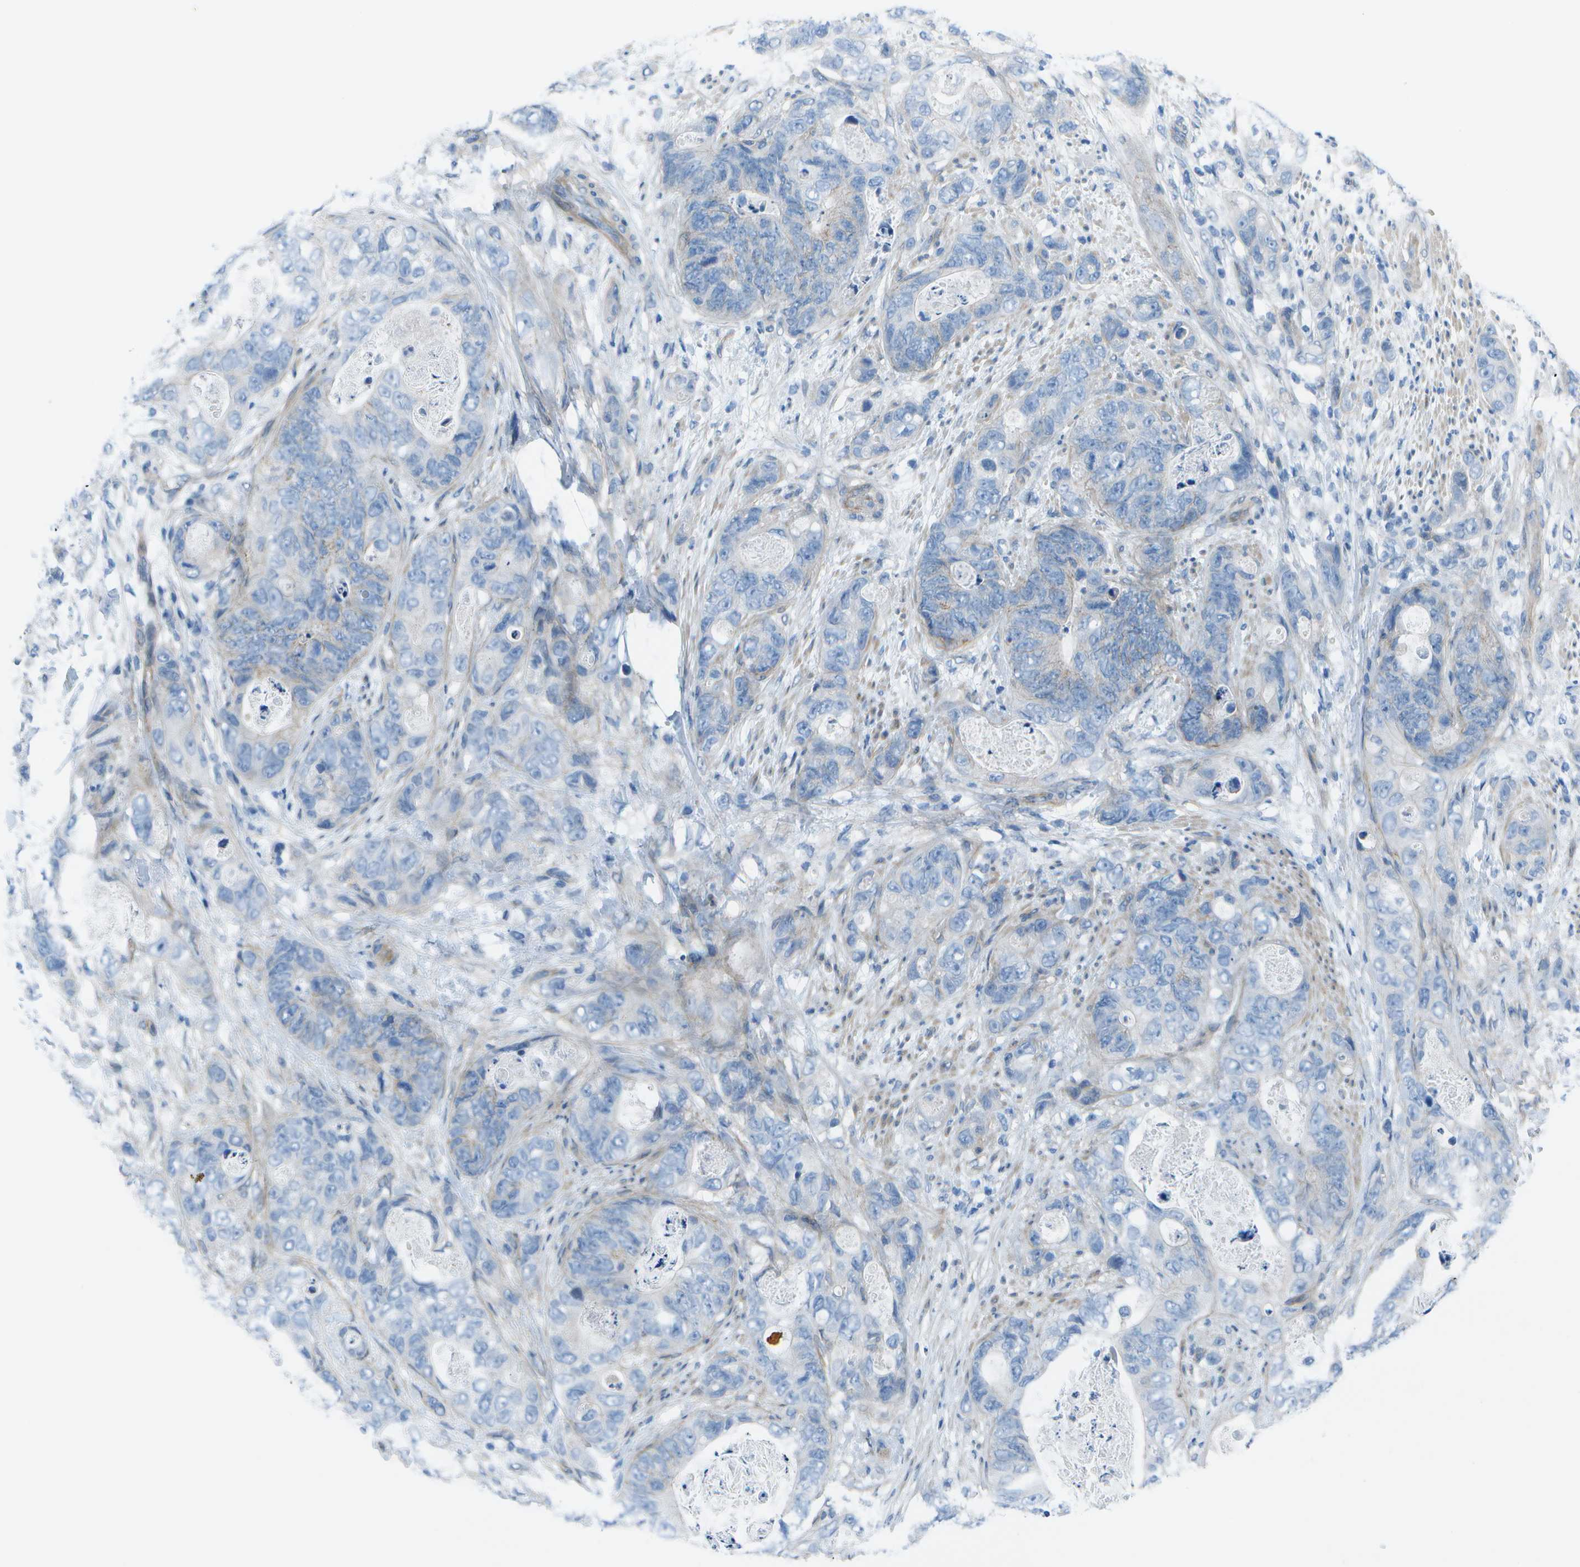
{"staining": {"intensity": "weak", "quantity": "<25%", "location": "cytoplasmic/membranous"}, "tissue": "stomach cancer", "cell_type": "Tumor cells", "image_type": "cancer", "snomed": [{"axis": "morphology", "description": "Adenocarcinoma, NOS"}, {"axis": "topography", "description": "Stomach"}], "caption": "Stomach cancer (adenocarcinoma) was stained to show a protein in brown. There is no significant staining in tumor cells. (DAB (3,3'-diaminobenzidine) IHC with hematoxylin counter stain).", "gene": "SORBS3", "patient": {"sex": "female", "age": 89}}